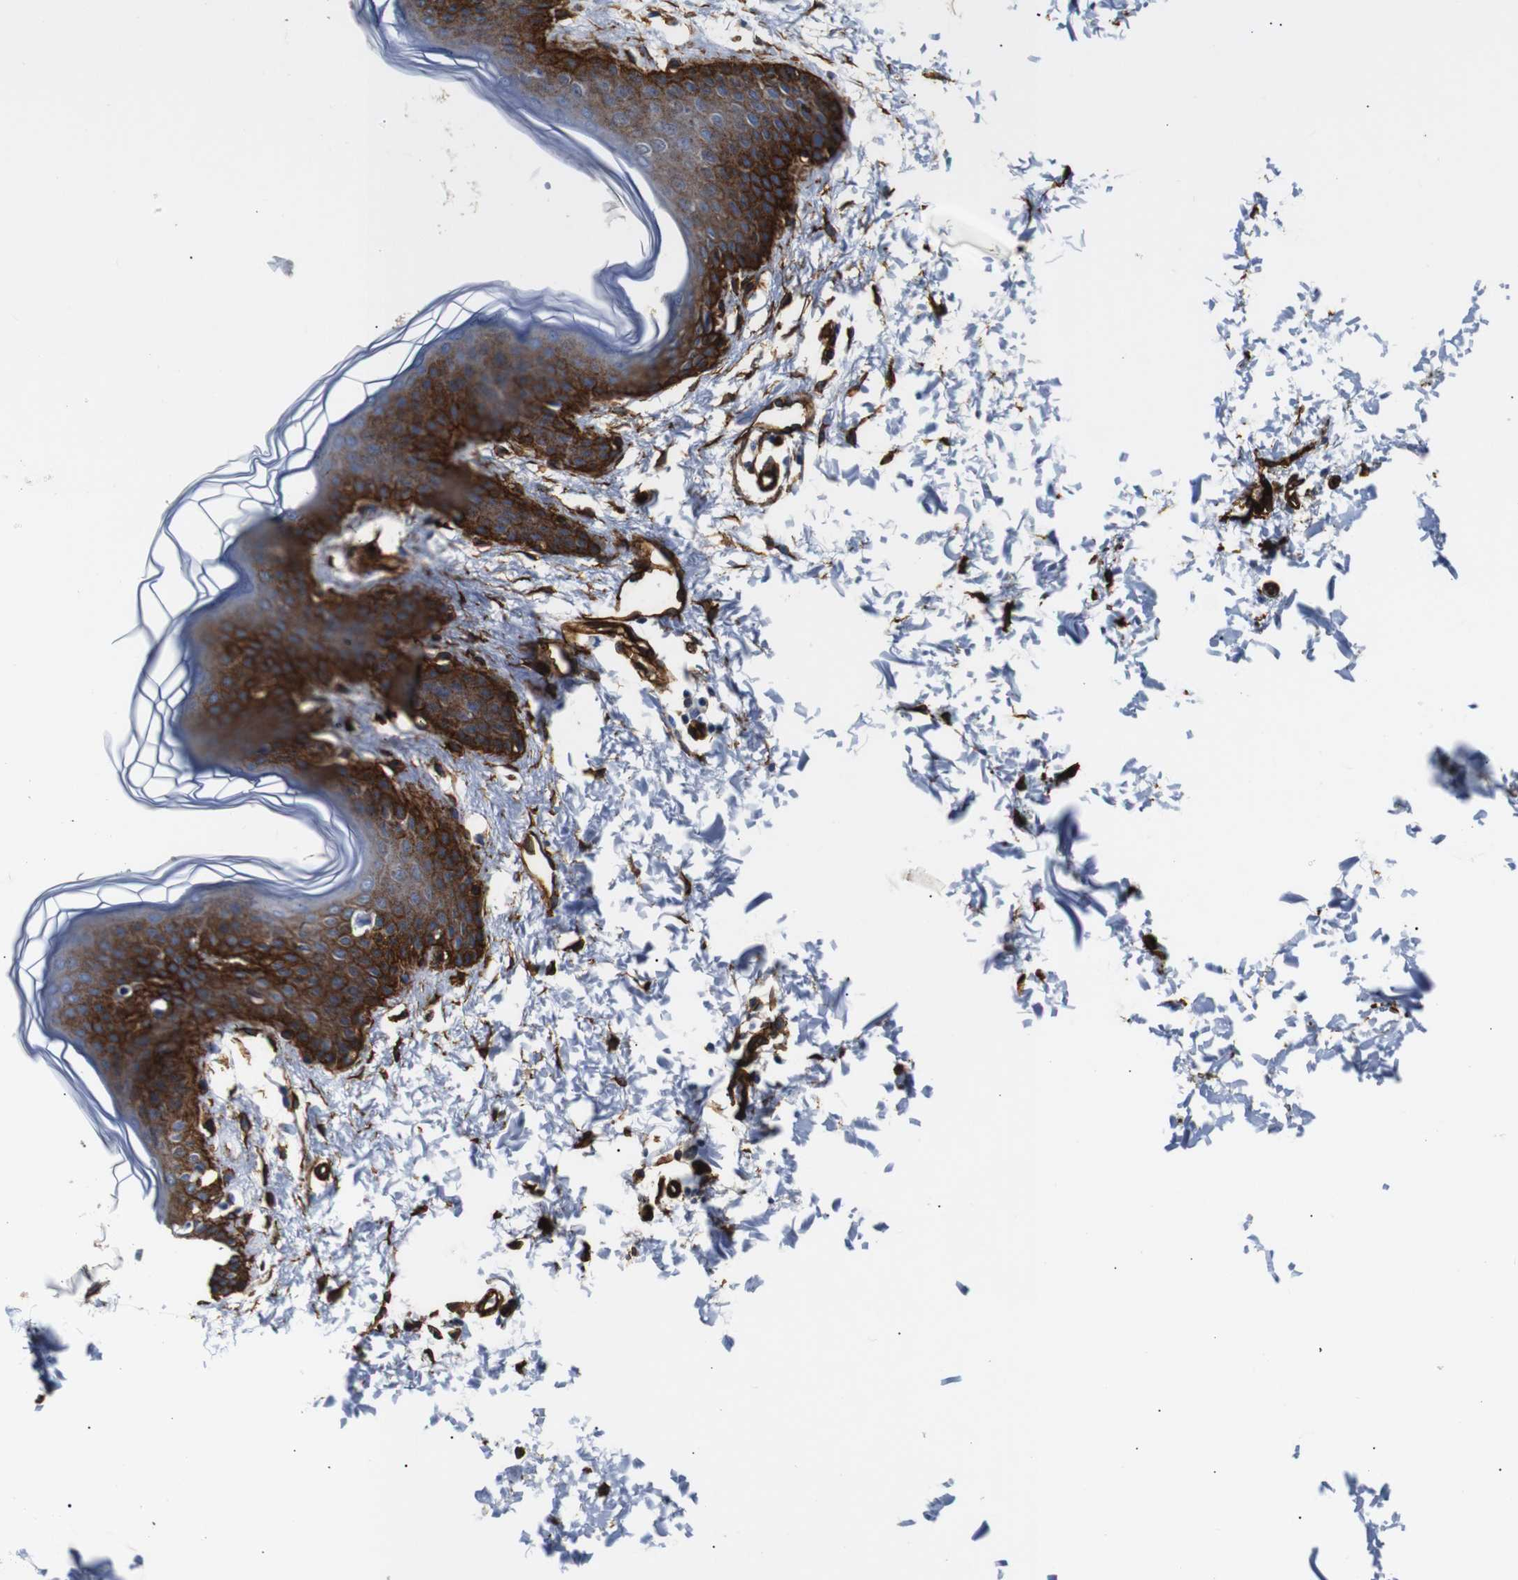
{"staining": {"intensity": "strong", "quantity": ">75%", "location": "cytoplasmic/membranous"}, "tissue": "skin", "cell_type": "Fibroblasts", "image_type": "normal", "snomed": [{"axis": "morphology", "description": "Normal tissue, NOS"}, {"axis": "topography", "description": "Skin"}], "caption": "This histopathology image exhibits immunohistochemistry staining of unremarkable skin, with high strong cytoplasmic/membranous expression in approximately >75% of fibroblasts.", "gene": "CAV2", "patient": {"sex": "female", "age": 17}}